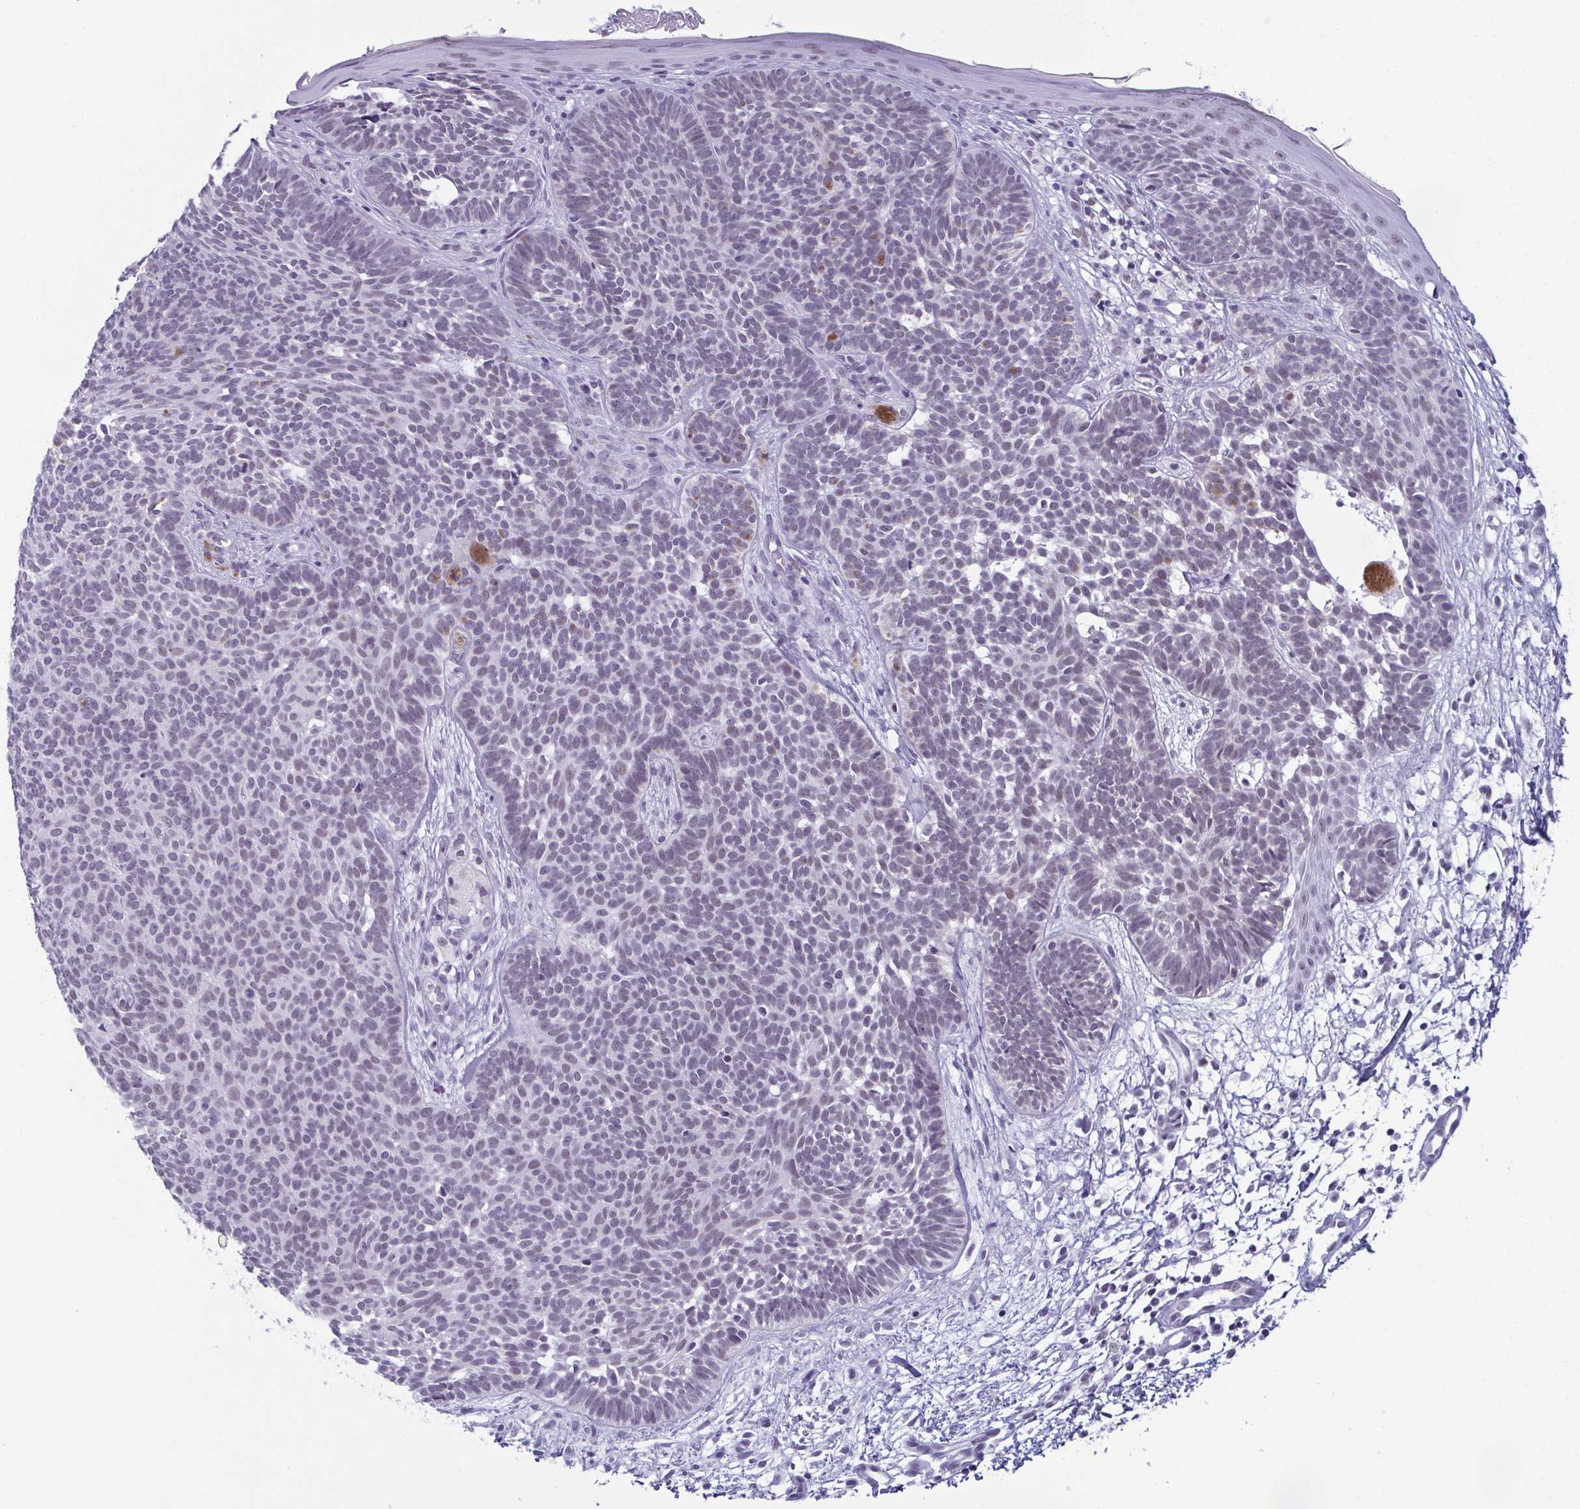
{"staining": {"intensity": "negative", "quantity": "none", "location": "none"}, "tissue": "skin cancer", "cell_type": "Tumor cells", "image_type": "cancer", "snomed": [{"axis": "morphology", "description": "Basal cell carcinoma"}, {"axis": "topography", "description": "Skin"}], "caption": "A histopathology image of human skin basal cell carcinoma is negative for staining in tumor cells.", "gene": "RBM7", "patient": {"sex": "female", "age": 85}}